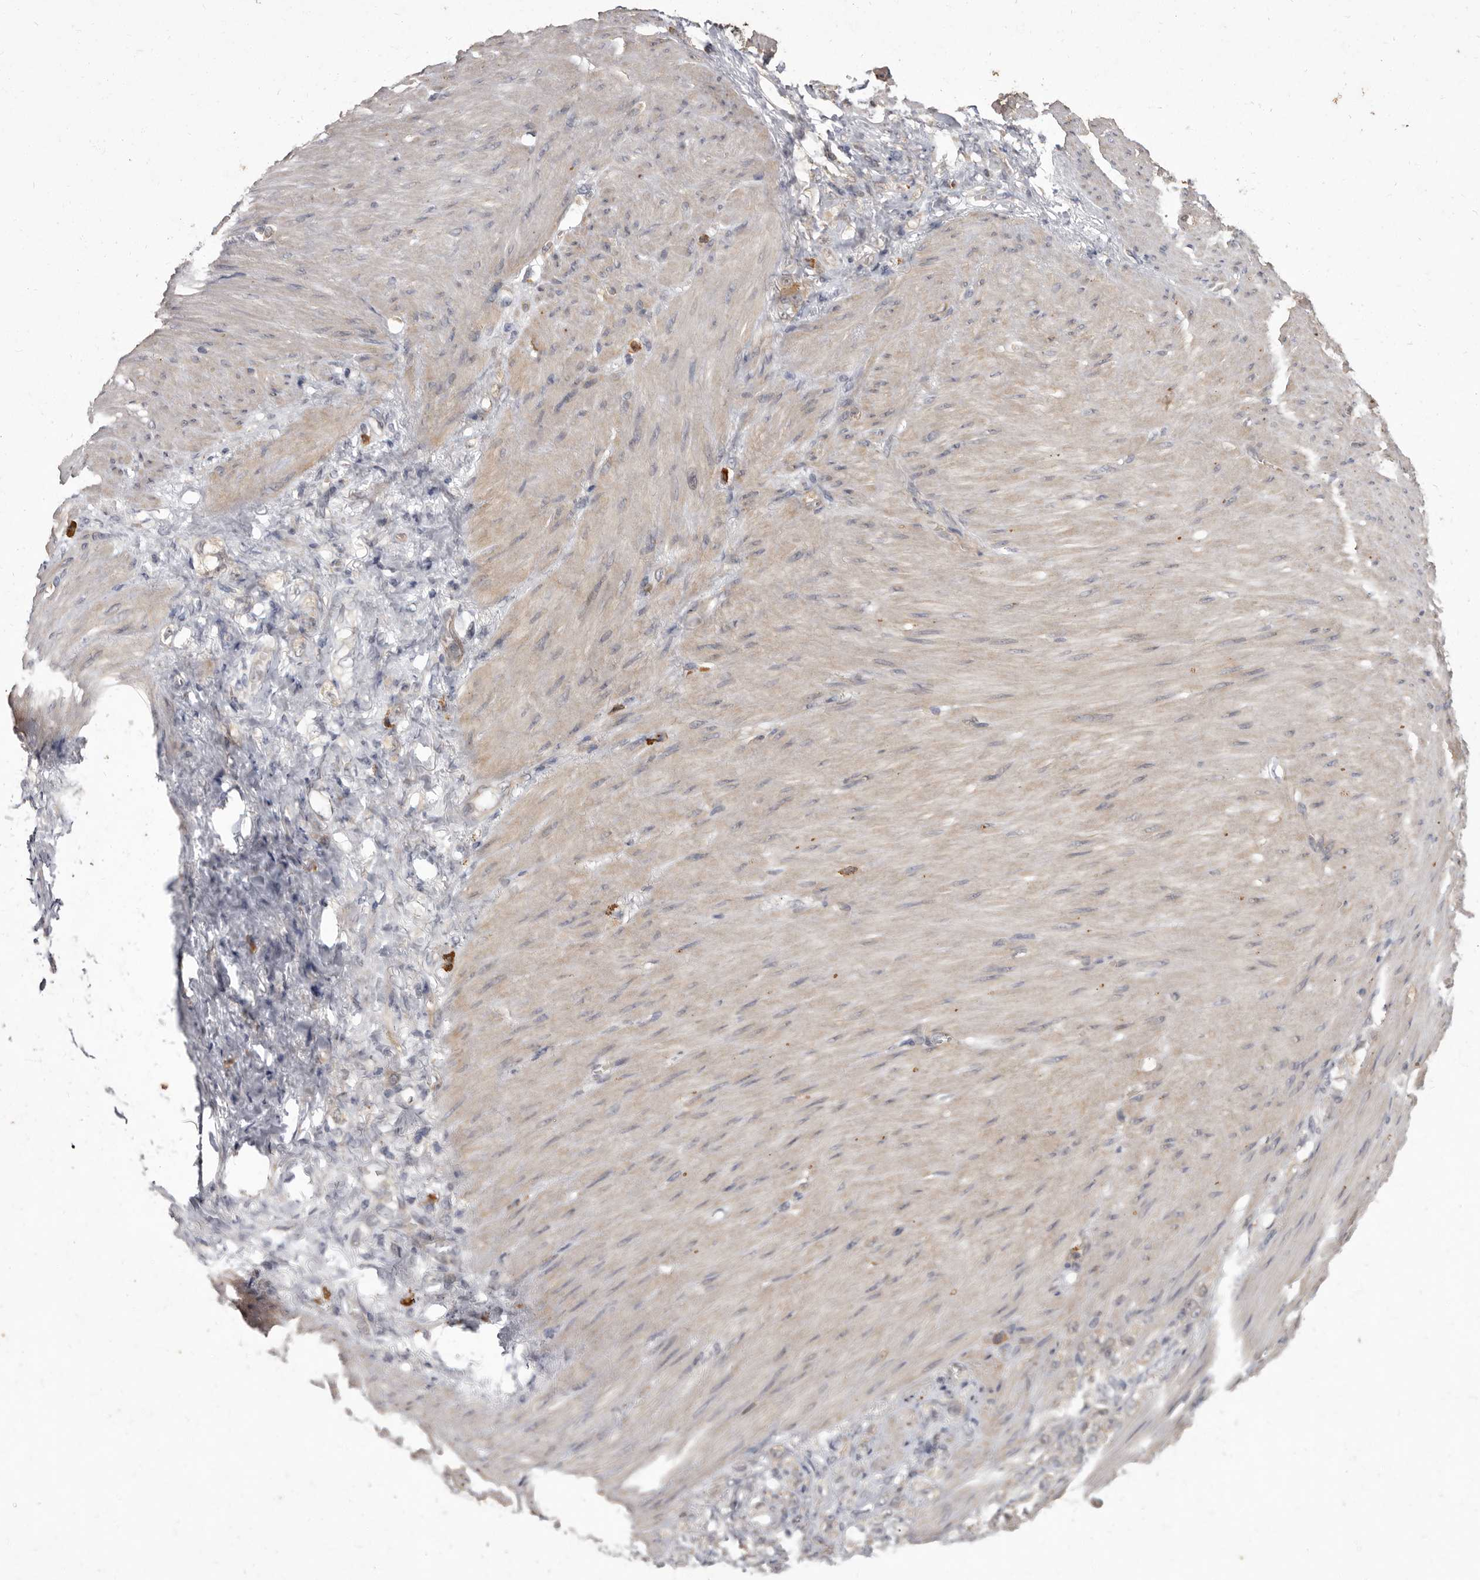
{"staining": {"intensity": "negative", "quantity": "none", "location": "none"}, "tissue": "stomach cancer", "cell_type": "Tumor cells", "image_type": "cancer", "snomed": [{"axis": "morphology", "description": "Normal tissue, NOS"}, {"axis": "morphology", "description": "Adenocarcinoma, NOS"}, {"axis": "topography", "description": "Stomach"}], "caption": "Tumor cells show no significant protein expression in stomach cancer.", "gene": "ACLY", "patient": {"sex": "male", "age": 82}}